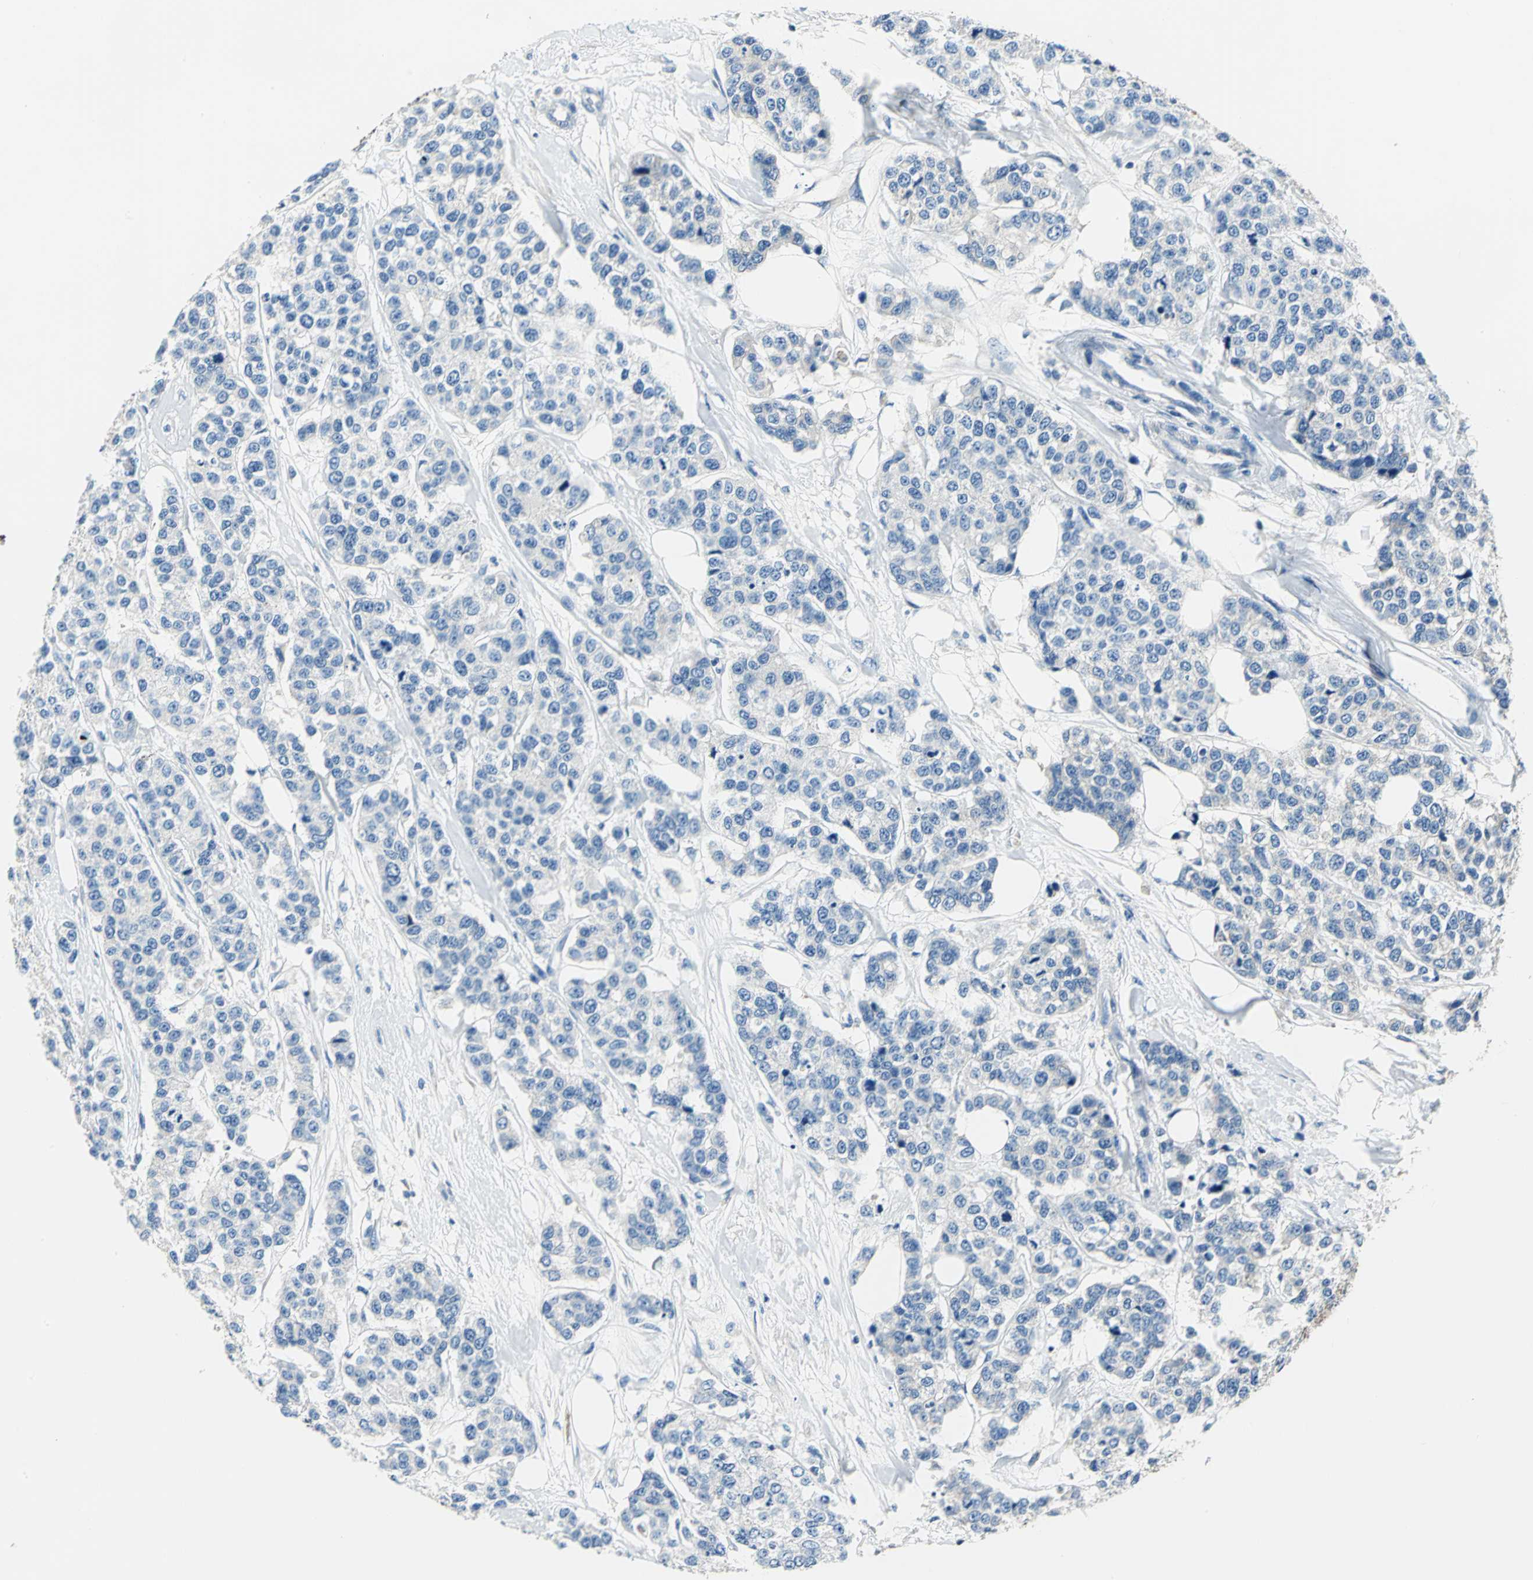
{"staining": {"intensity": "negative", "quantity": "none", "location": "none"}, "tissue": "breast cancer", "cell_type": "Tumor cells", "image_type": "cancer", "snomed": [{"axis": "morphology", "description": "Duct carcinoma"}, {"axis": "topography", "description": "Breast"}], "caption": "High power microscopy image of an immunohistochemistry micrograph of breast cancer, revealing no significant positivity in tumor cells. (DAB immunohistochemistry visualized using brightfield microscopy, high magnification).", "gene": "TRIM25", "patient": {"sex": "female", "age": 51}}